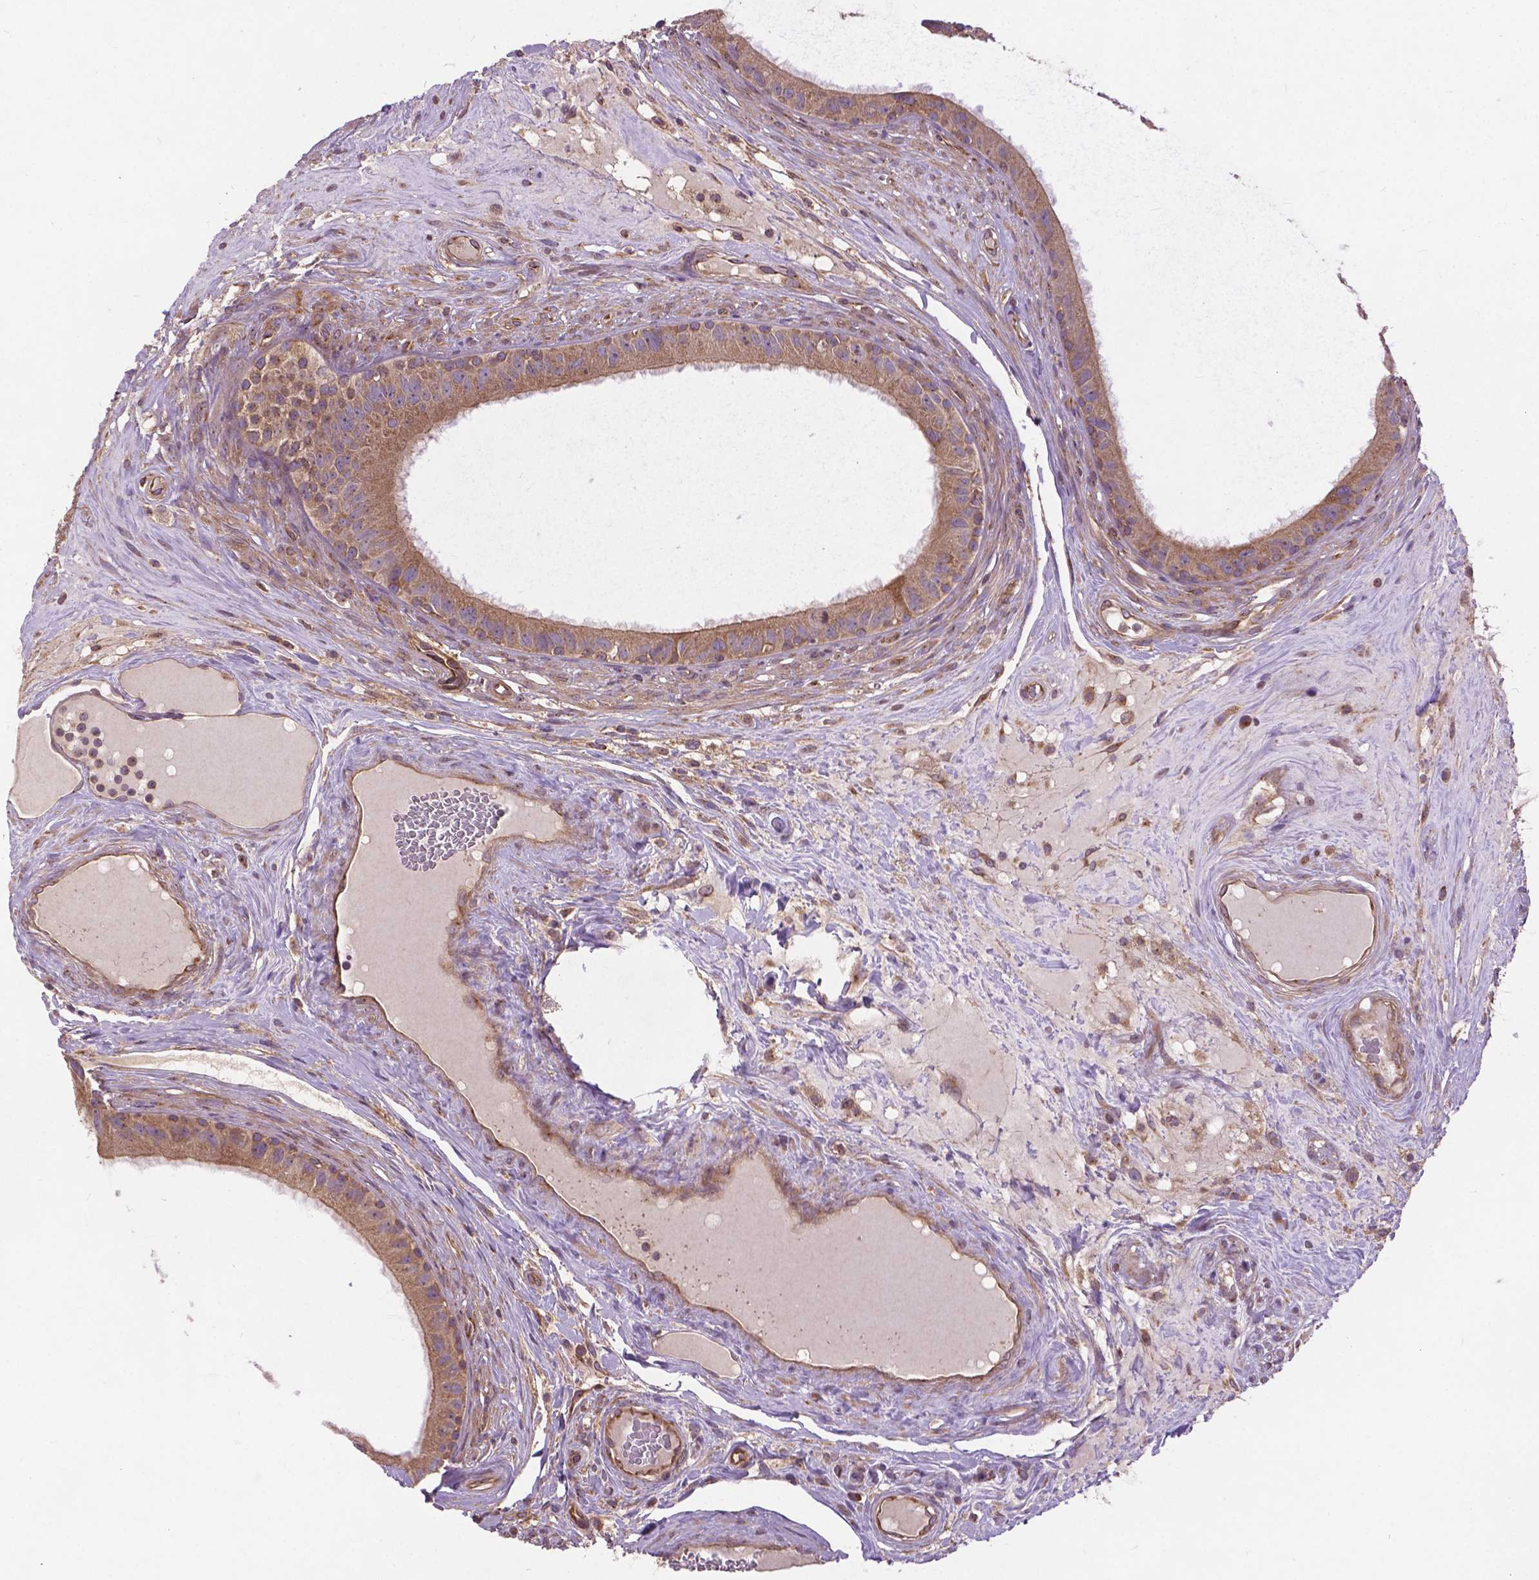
{"staining": {"intensity": "weak", "quantity": "25%-75%", "location": "cytoplasmic/membranous"}, "tissue": "epididymis", "cell_type": "Glandular cells", "image_type": "normal", "snomed": [{"axis": "morphology", "description": "Normal tissue, NOS"}, {"axis": "topography", "description": "Epididymis"}], "caption": "A brown stain shows weak cytoplasmic/membranous expression of a protein in glandular cells of benign epididymis. (Stains: DAB in brown, nuclei in blue, Microscopy: brightfield microscopy at high magnification).", "gene": "MZT1", "patient": {"sex": "male", "age": 59}}